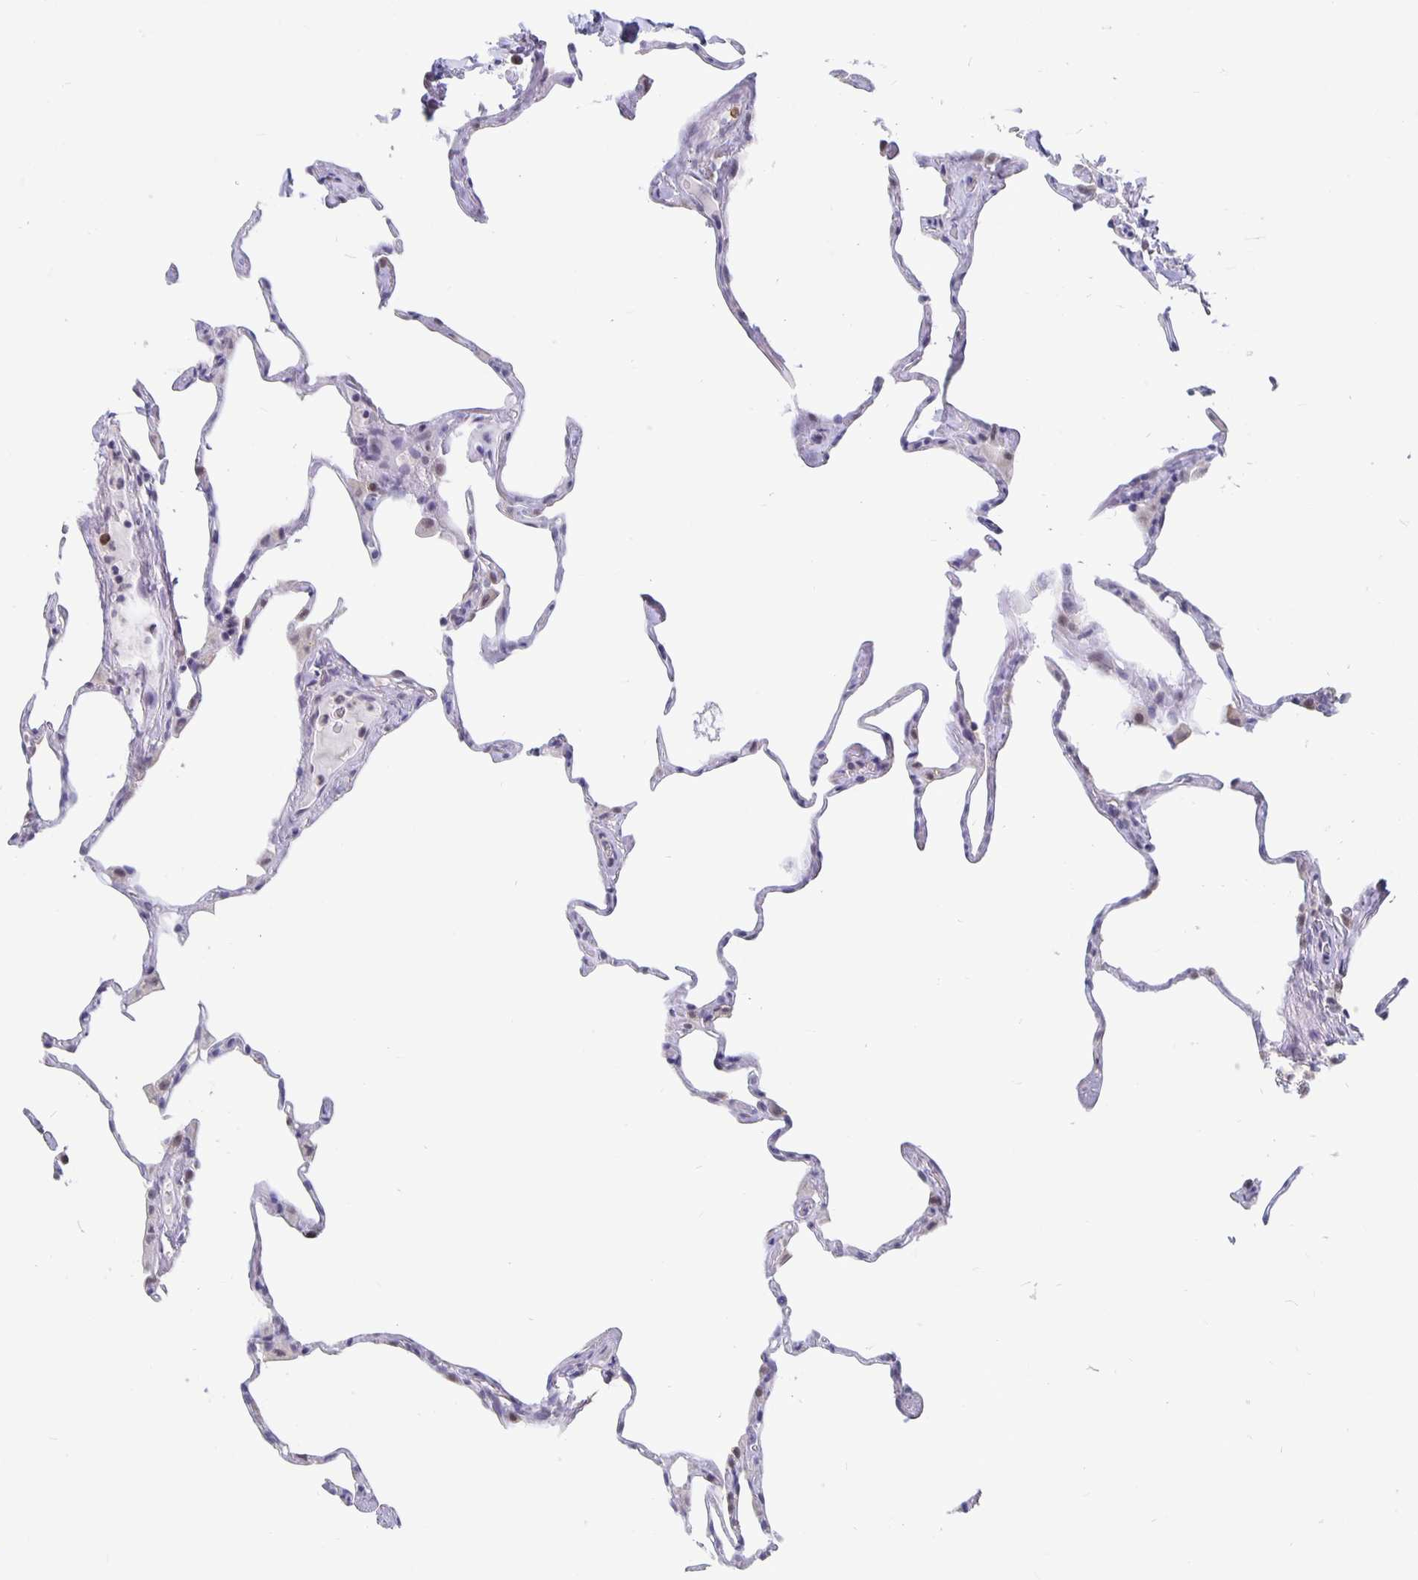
{"staining": {"intensity": "negative", "quantity": "none", "location": "none"}, "tissue": "lung", "cell_type": "Alveolar cells", "image_type": "normal", "snomed": [{"axis": "morphology", "description": "Normal tissue, NOS"}, {"axis": "topography", "description": "Lung"}], "caption": "IHC photomicrograph of unremarkable lung stained for a protein (brown), which reveals no positivity in alveolar cells.", "gene": "ZNF691", "patient": {"sex": "male", "age": 65}}